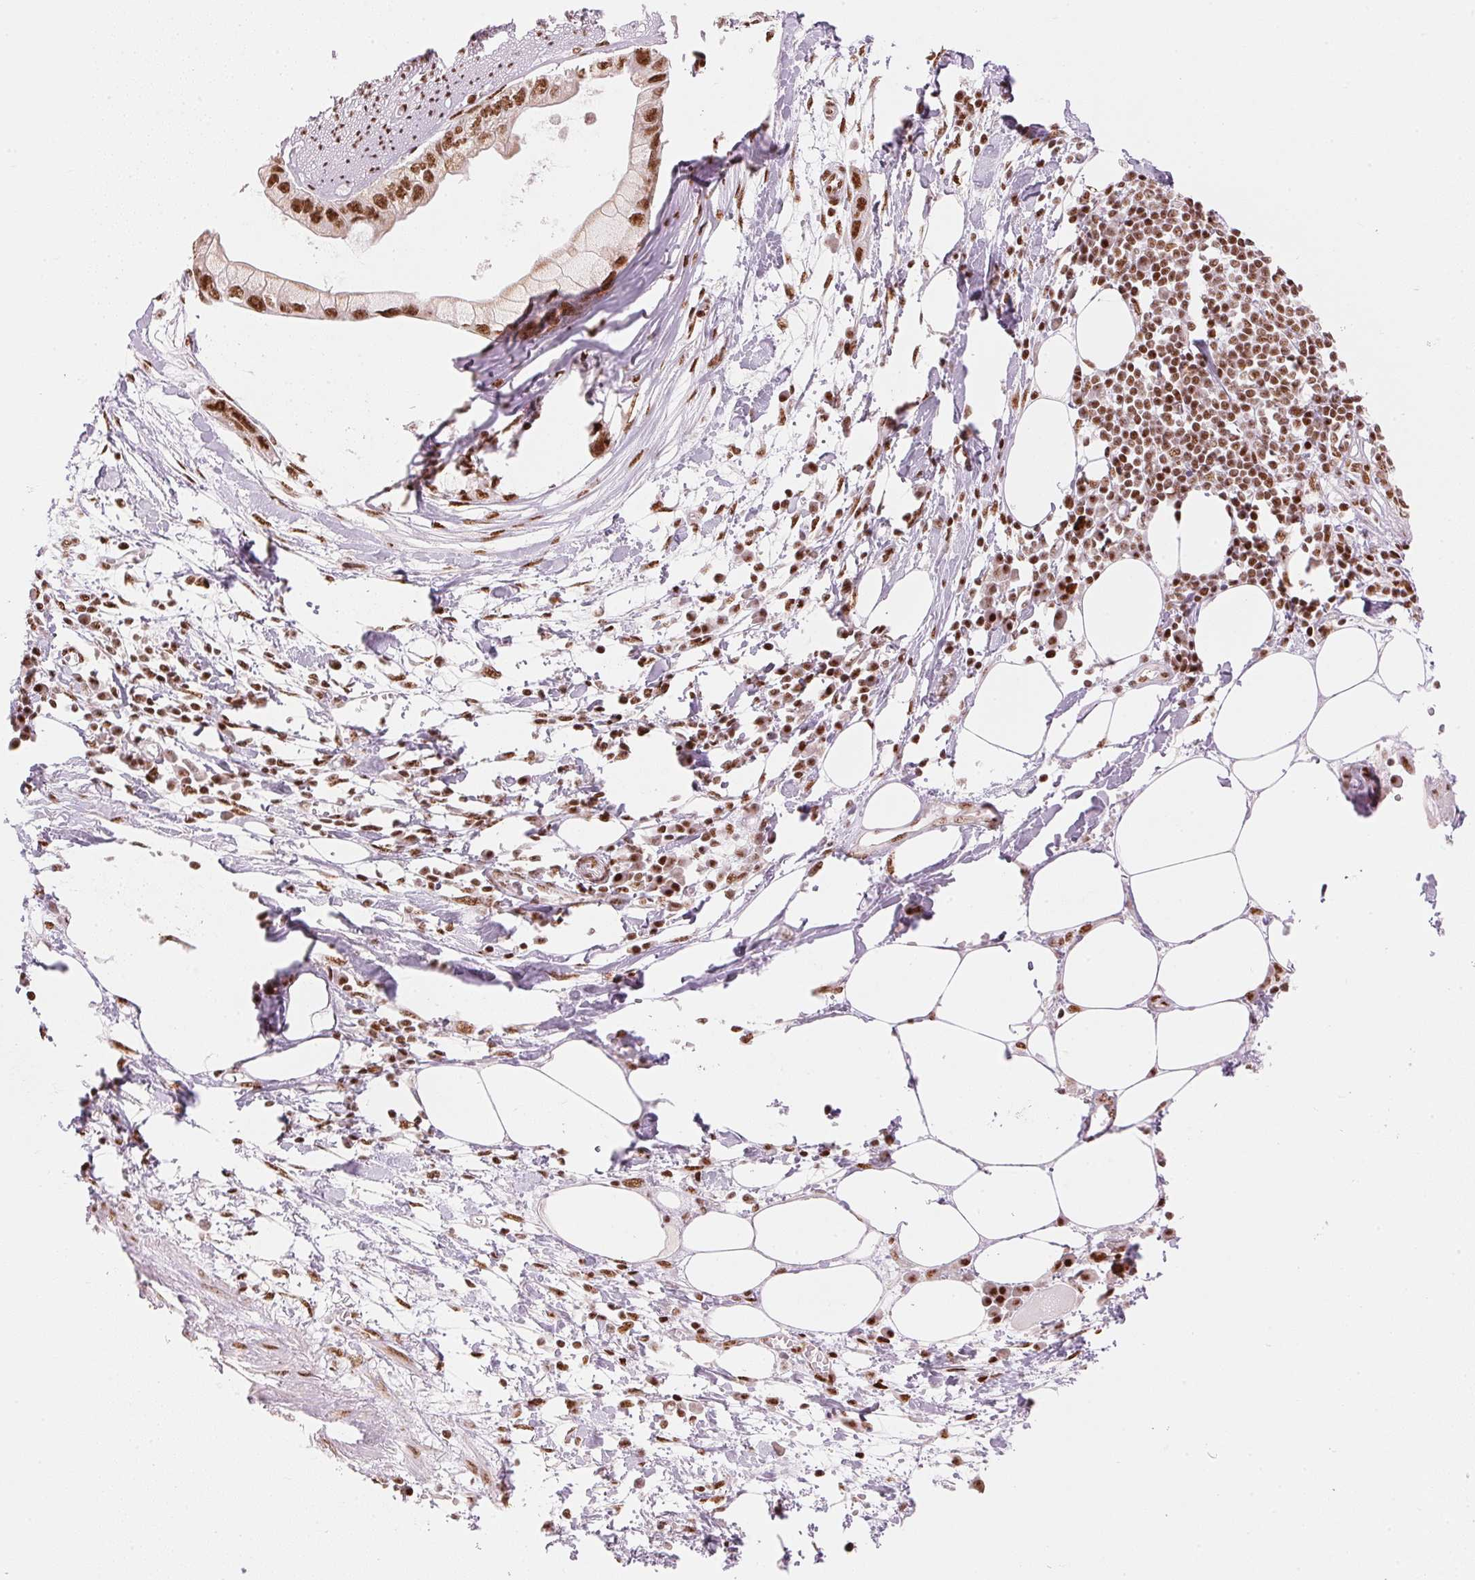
{"staining": {"intensity": "strong", "quantity": ">75%", "location": "nuclear"}, "tissue": "pancreatic cancer", "cell_type": "Tumor cells", "image_type": "cancer", "snomed": [{"axis": "morphology", "description": "Adenocarcinoma, NOS"}, {"axis": "topography", "description": "Pancreas"}], "caption": "A brown stain labels strong nuclear positivity of a protein in human pancreatic cancer (adenocarcinoma) tumor cells.", "gene": "NXF1", "patient": {"sex": "female", "age": 73}}